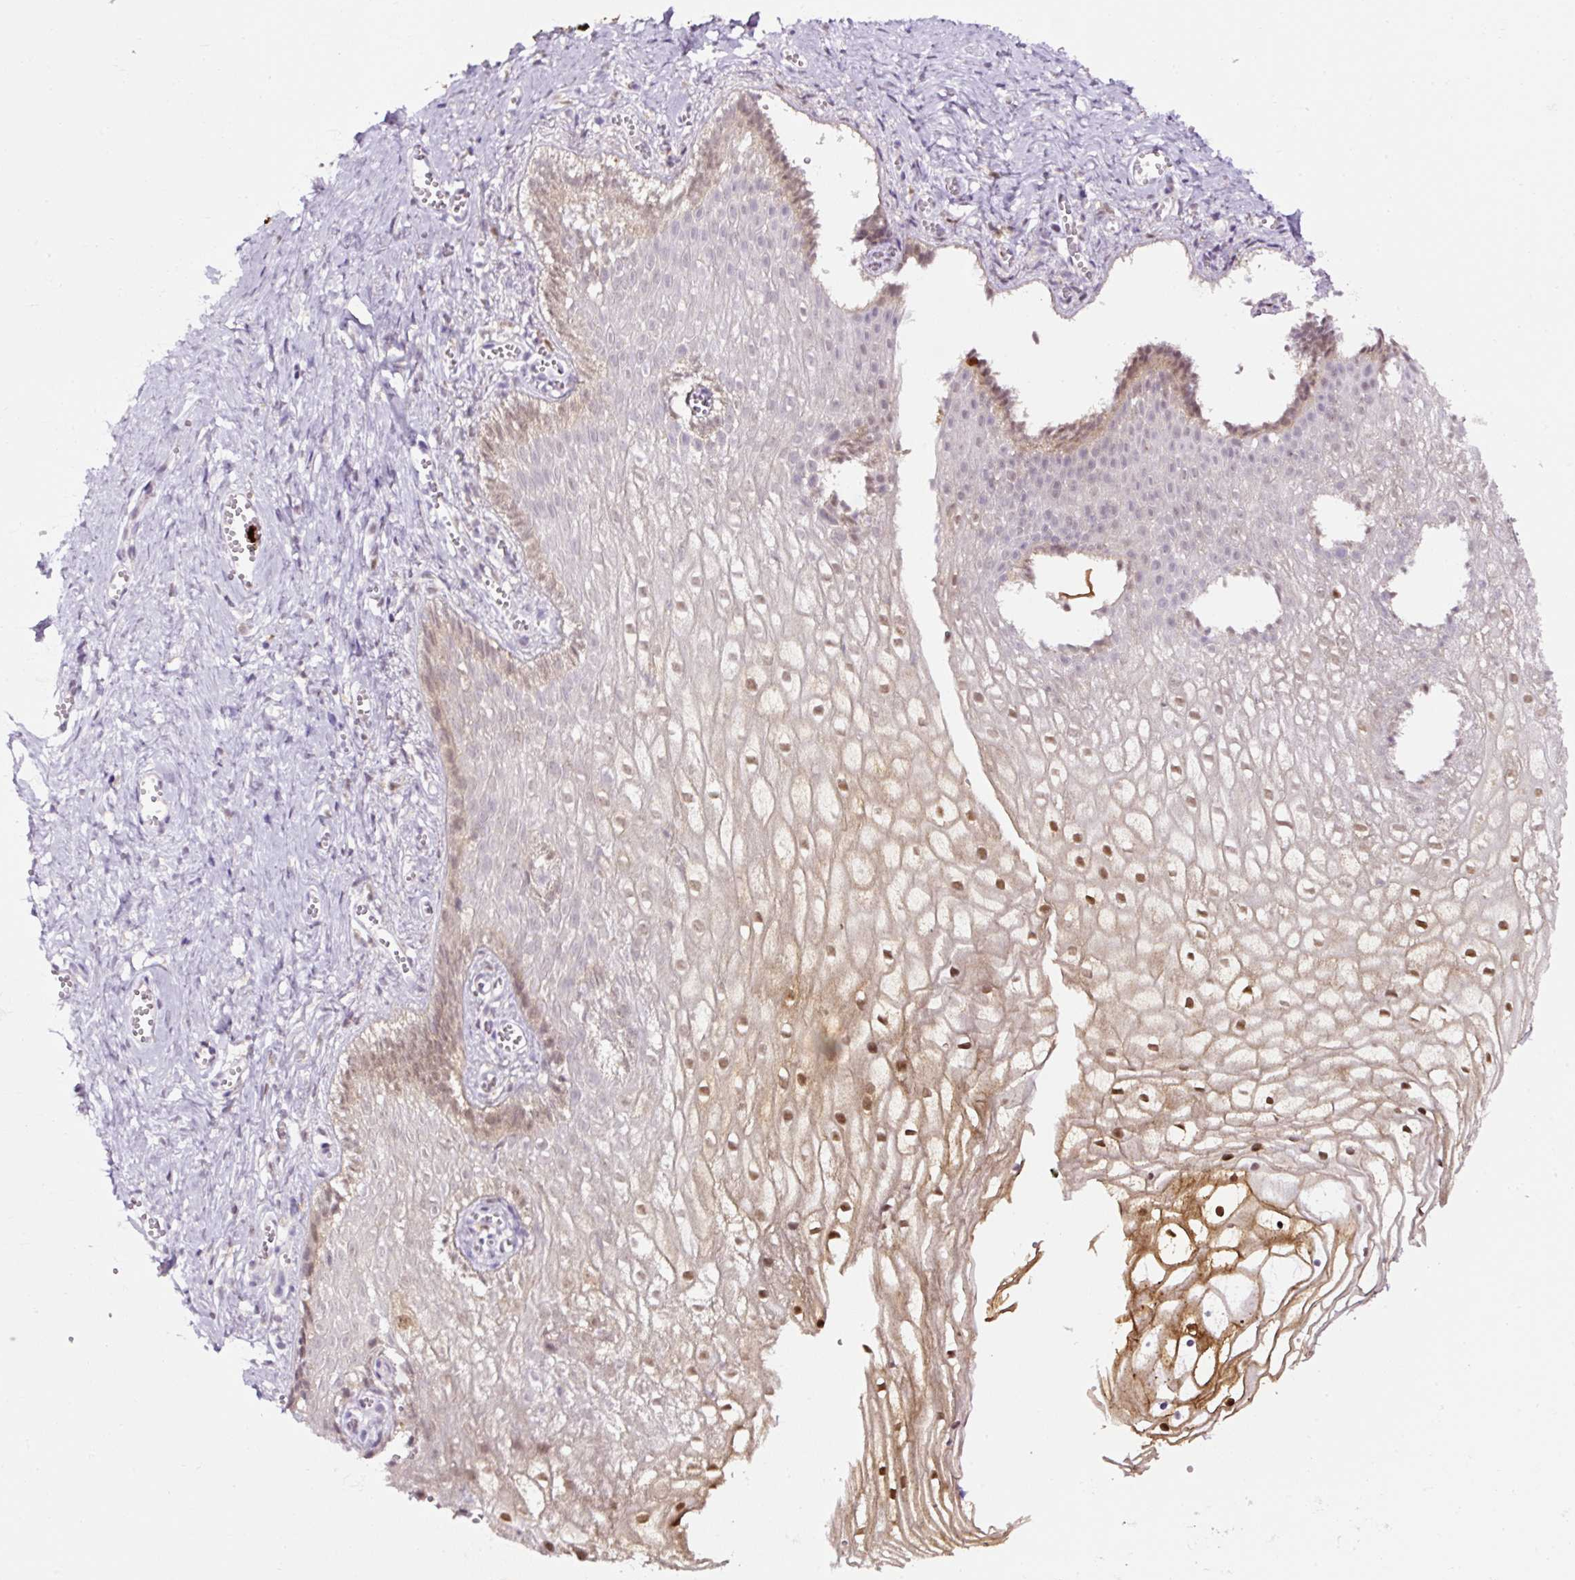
{"staining": {"intensity": "strong", "quantity": "25%-75%", "location": "cytoplasmic/membranous,nuclear"}, "tissue": "vagina", "cell_type": "Squamous epithelial cells", "image_type": "normal", "snomed": [{"axis": "morphology", "description": "Normal tissue, NOS"}, {"axis": "topography", "description": "Vagina"}], "caption": "IHC of unremarkable vagina displays high levels of strong cytoplasmic/membranous,nuclear expression in about 25%-75% of squamous epithelial cells. (Brightfield microscopy of DAB IHC at high magnification).", "gene": "ANXA1", "patient": {"sex": "female", "age": 56}}